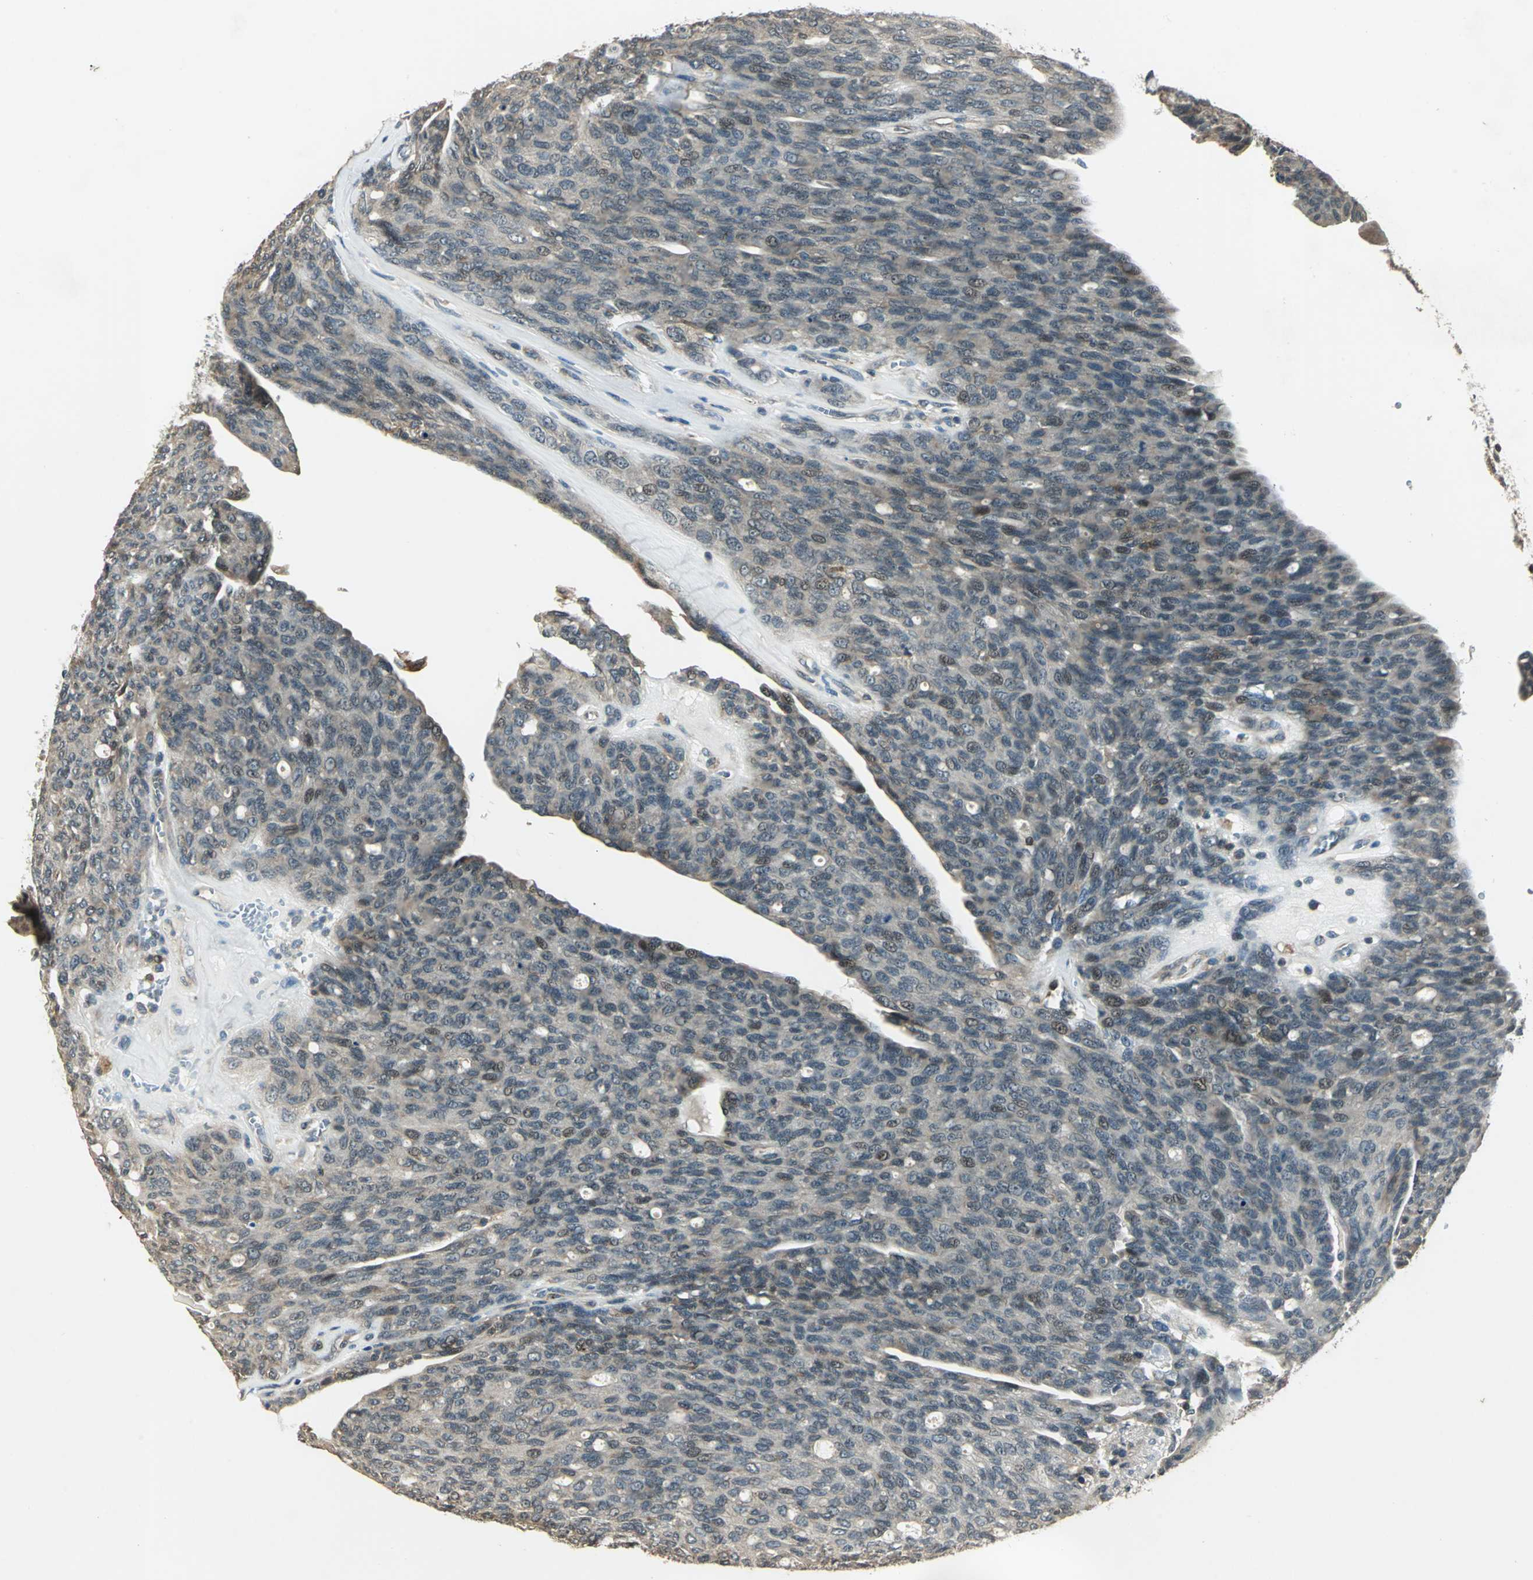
{"staining": {"intensity": "weak", "quantity": "25%-75%", "location": "cytoplasmic/membranous,nuclear"}, "tissue": "ovarian cancer", "cell_type": "Tumor cells", "image_type": "cancer", "snomed": [{"axis": "morphology", "description": "Carcinoma, endometroid"}, {"axis": "topography", "description": "Ovary"}], "caption": "Immunohistochemical staining of endometroid carcinoma (ovarian) demonstrates low levels of weak cytoplasmic/membranous and nuclear staining in approximately 25%-75% of tumor cells.", "gene": "PLAGL2", "patient": {"sex": "female", "age": 60}}